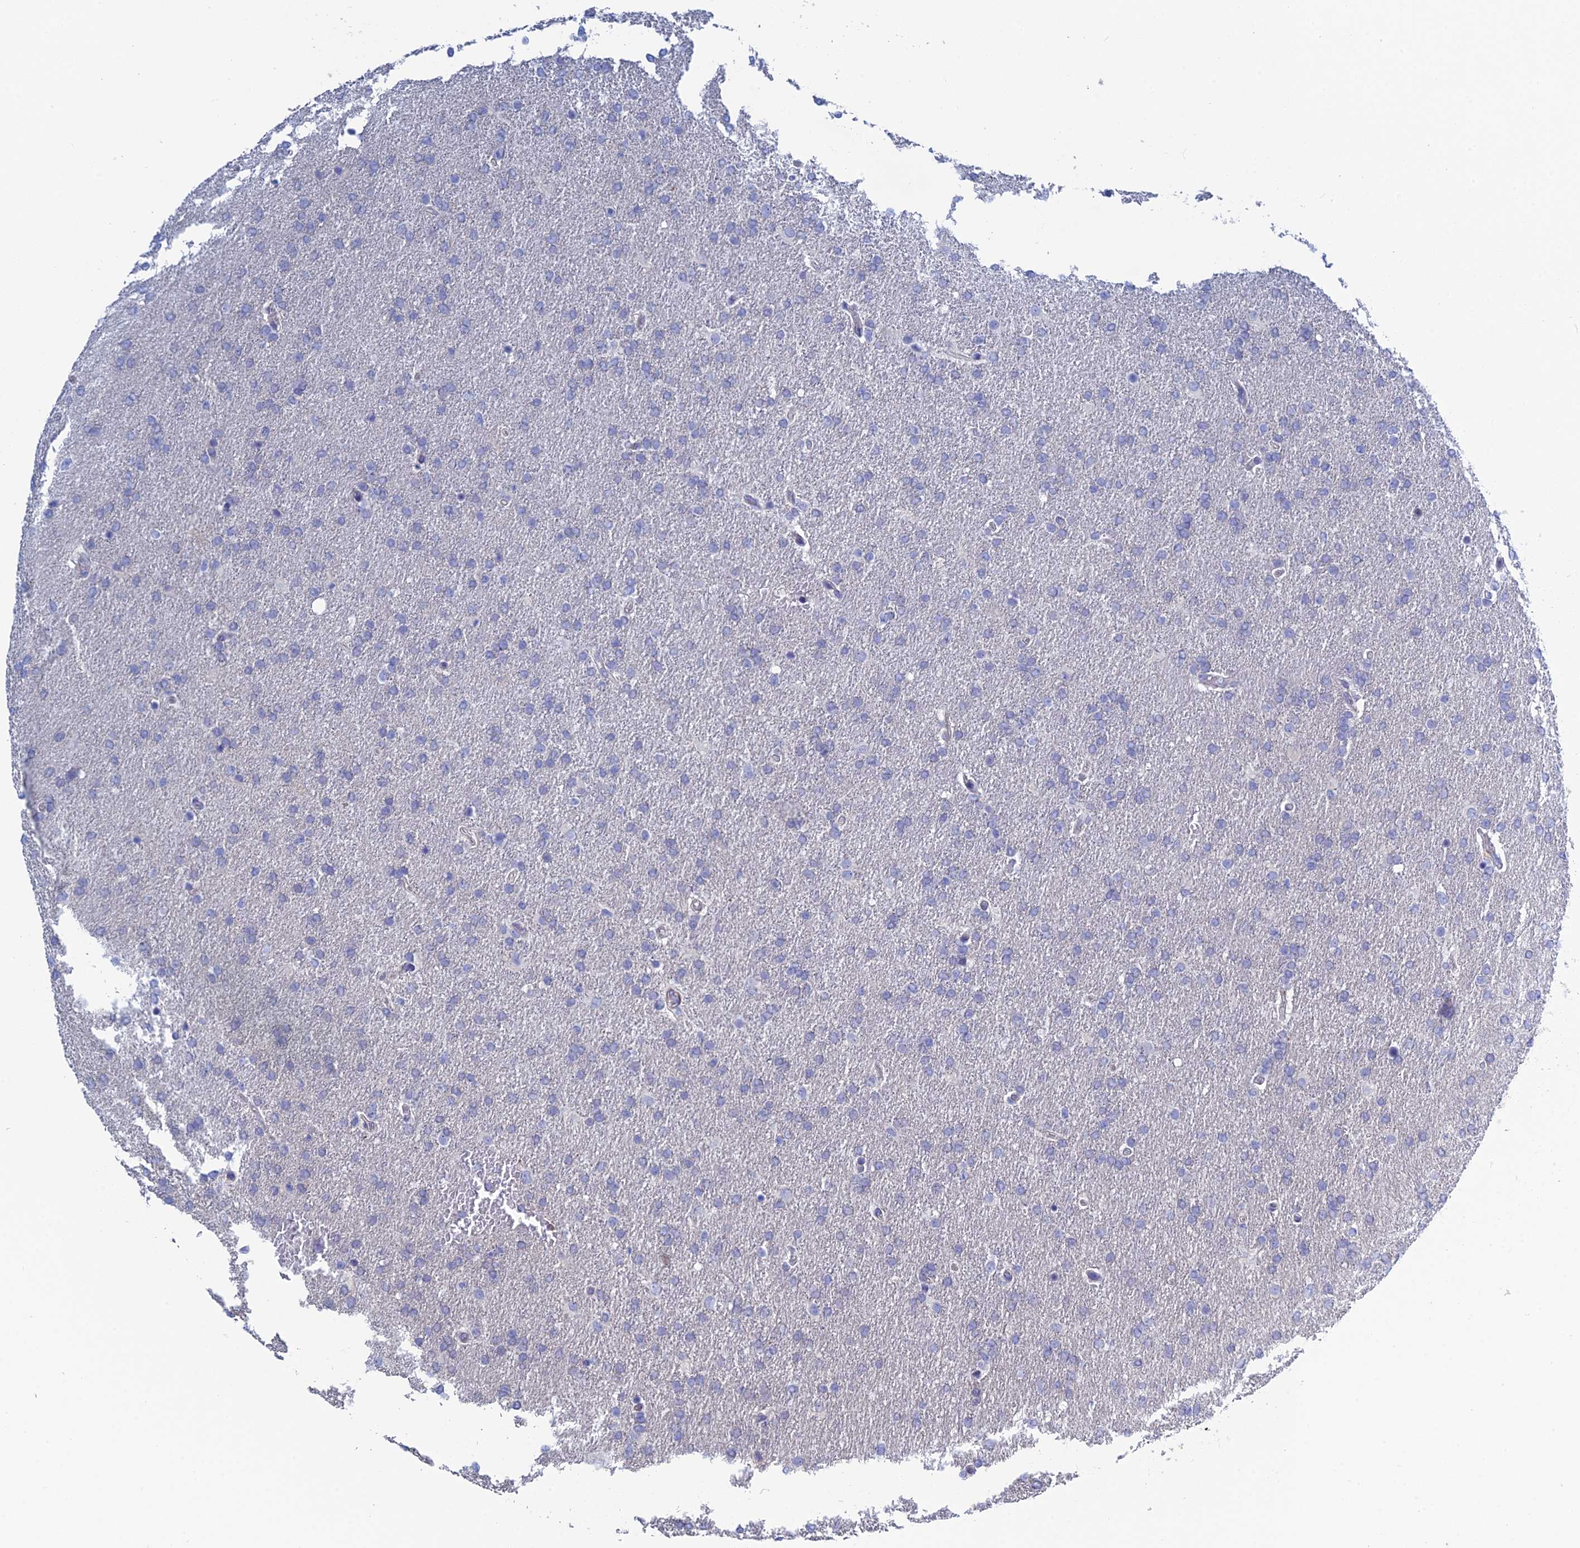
{"staining": {"intensity": "negative", "quantity": "none", "location": "none"}, "tissue": "glioma", "cell_type": "Tumor cells", "image_type": "cancer", "snomed": [{"axis": "morphology", "description": "Glioma, malignant, High grade"}, {"axis": "topography", "description": "Brain"}], "caption": "The micrograph reveals no staining of tumor cells in high-grade glioma (malignant).", "gene": "PCDHA8", "patient": {"sex": "male", "age": 72}}